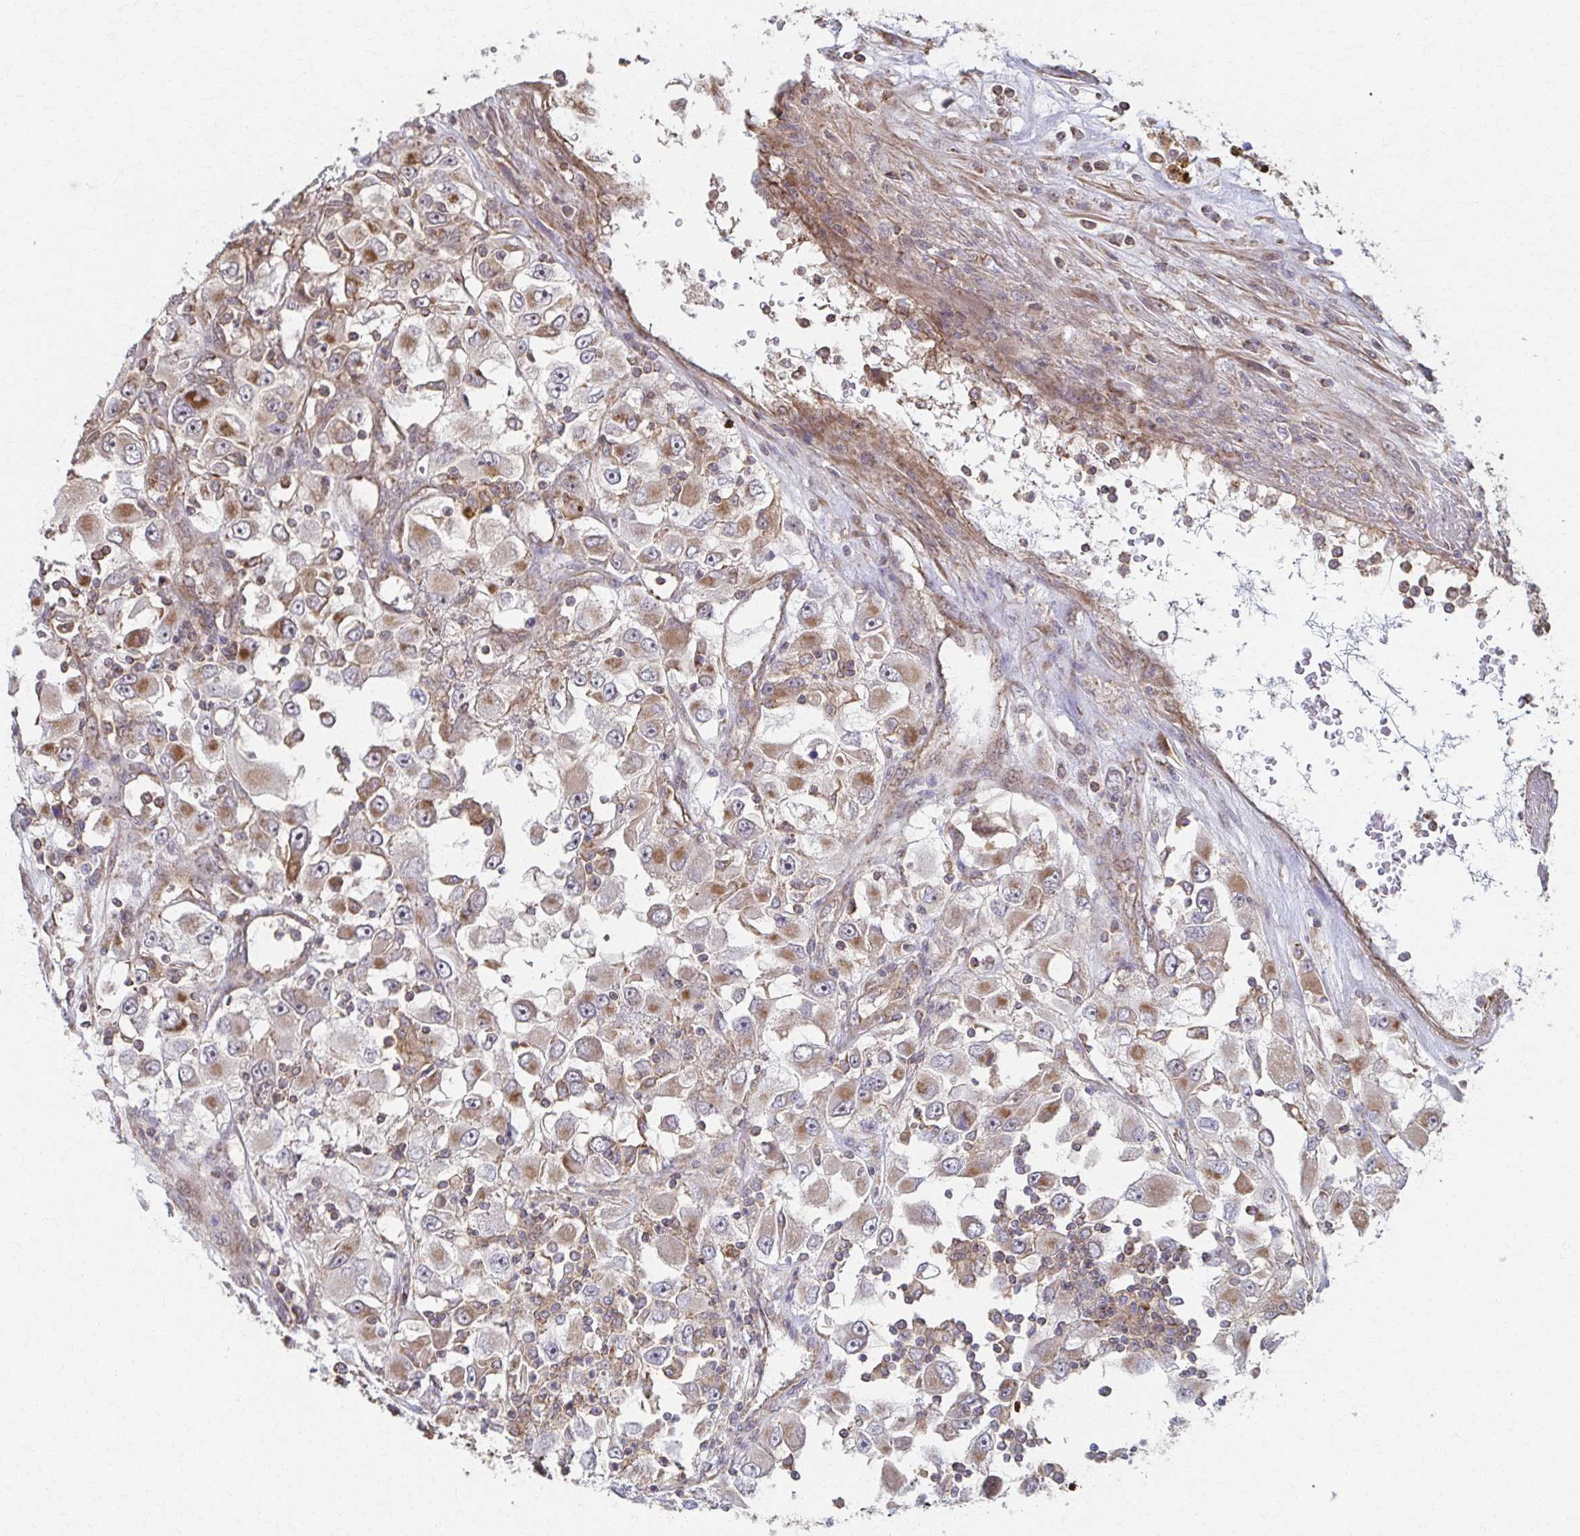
{"staining": {"intensity": "weak", "quantity": ">75%", "location": "cytoplasmic/membranous"}, "tissue": "renal cancer", "cell_type": "Tumor cells", "image_type": "cancer", "snomed": [{"axis": "morphology", "description": "Adenocarcinoma, NOS"}, {"axis": "topography", "description": "Kidney"}], "caption": "IHC micrograph of neoplastic tissue: human renal adenocarcinoma stained using immunohistochemistry demonstrates low levels of weak protein expression localized specifically in the cytoplasmic/membranous of tumor cells, appearing as a cytoplasmic/membranous brown color.", "gene": "KLHL34", "patient": {"sex": "female", "age": 52}}